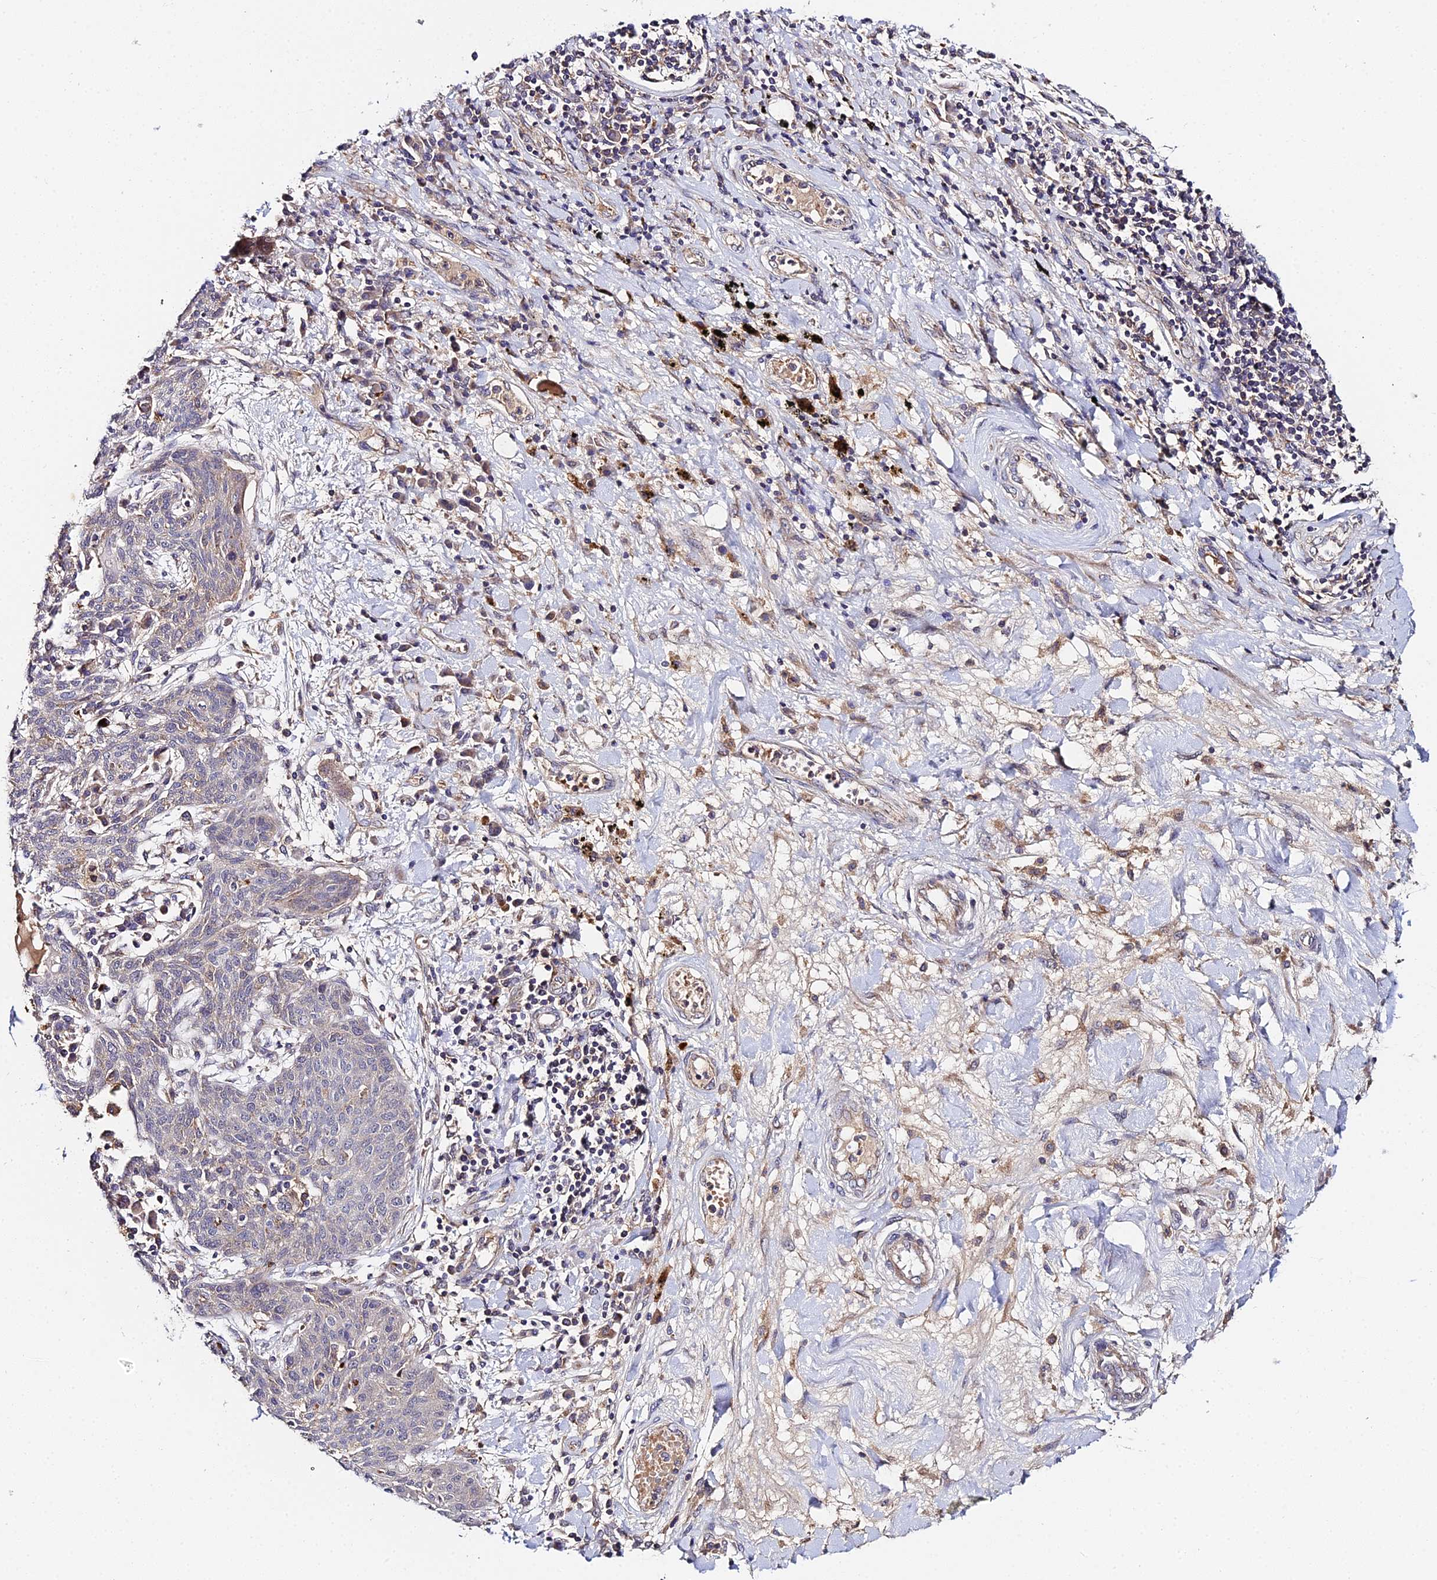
{"staining": {"intensity": "negative", "quantity": "none", "location": "none"}, "tissue": "lung cancer", "cell_type": "Tumor cells", "image_type": "cancer", "snomed": [{"axis": "morphology", "description": "Squamous cell carcinoma, NOS"}, {"axis": "topography", "description": "Lung"}], "caption": "Immunohistochemistry micrograph of human lung cancer (squamous cell carcinoma) stained for a protein (brown), which reveals no positivity in tumor cells. The staining is performed using DAB (3,3'-diaminobenzidine) brown chromogen with nuclei counter-stained in using hematoxylin.", "gene": "ZBED8", "patient": {"sex": "female", "age": 70}}